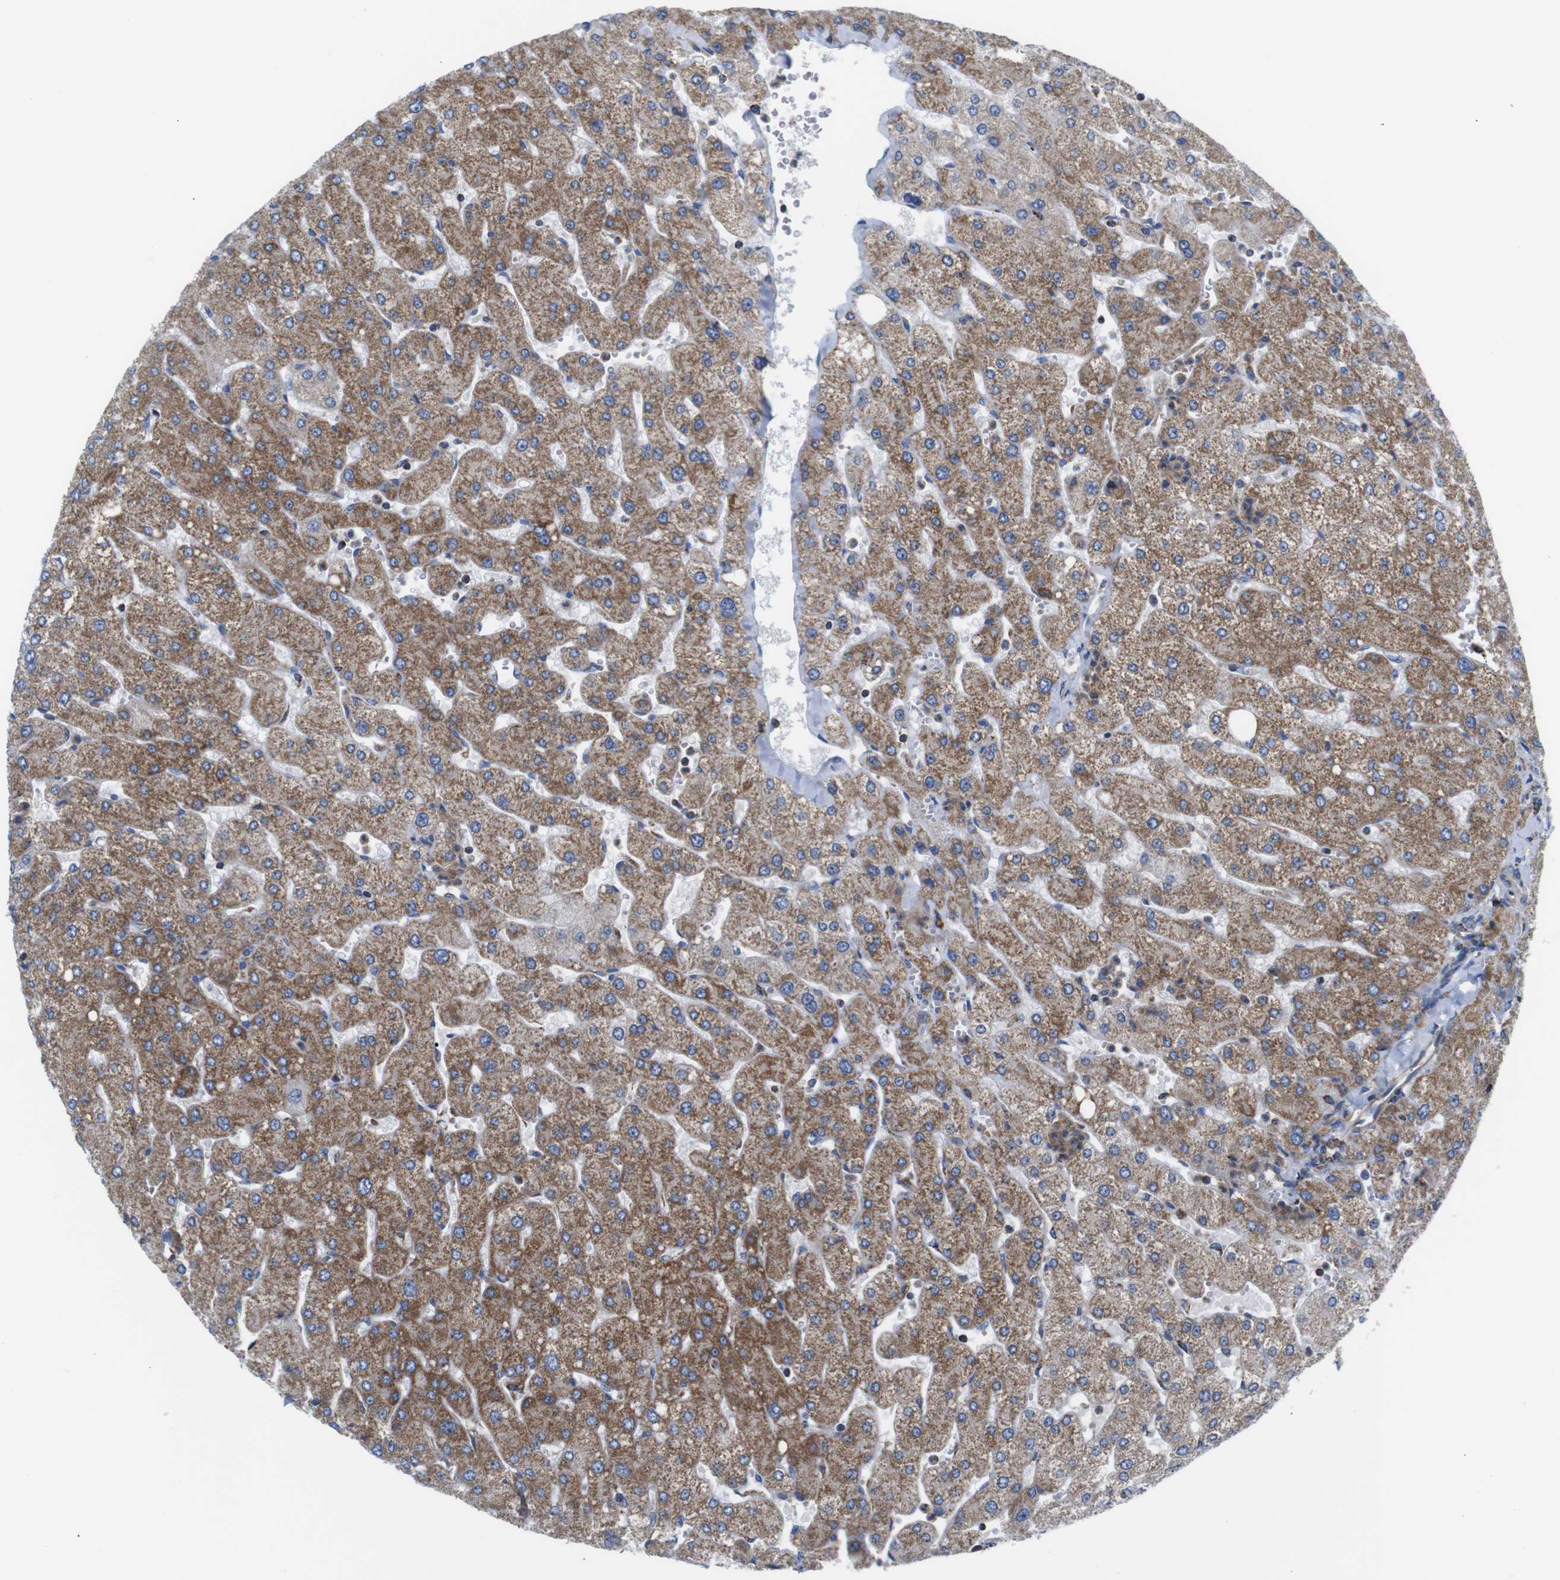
{"staining": {"intensity": "moderate", "quantity": ">75%", "location": "cytoplasmic/membranous"}, "tissue": "liver", "cell_type": "Cholangiocytes", "image_type": "normal", "snomed": [{"axis": "morphology", "description": "Normal tissue, NOS"}, {"axis": "topography", "description": "Liver"}], "caption": "Protein positivity by immunohistochemistry (IHC) reveals moderate cytoplasmic/membranous expression in approximately >75% of cholangiocytes in benign liver. (DAB IHC, brown staining for protein, blue staining for nuclei).", "gene": "PDCD1LG2", "patient": {"sex": "male", "age": 55}}